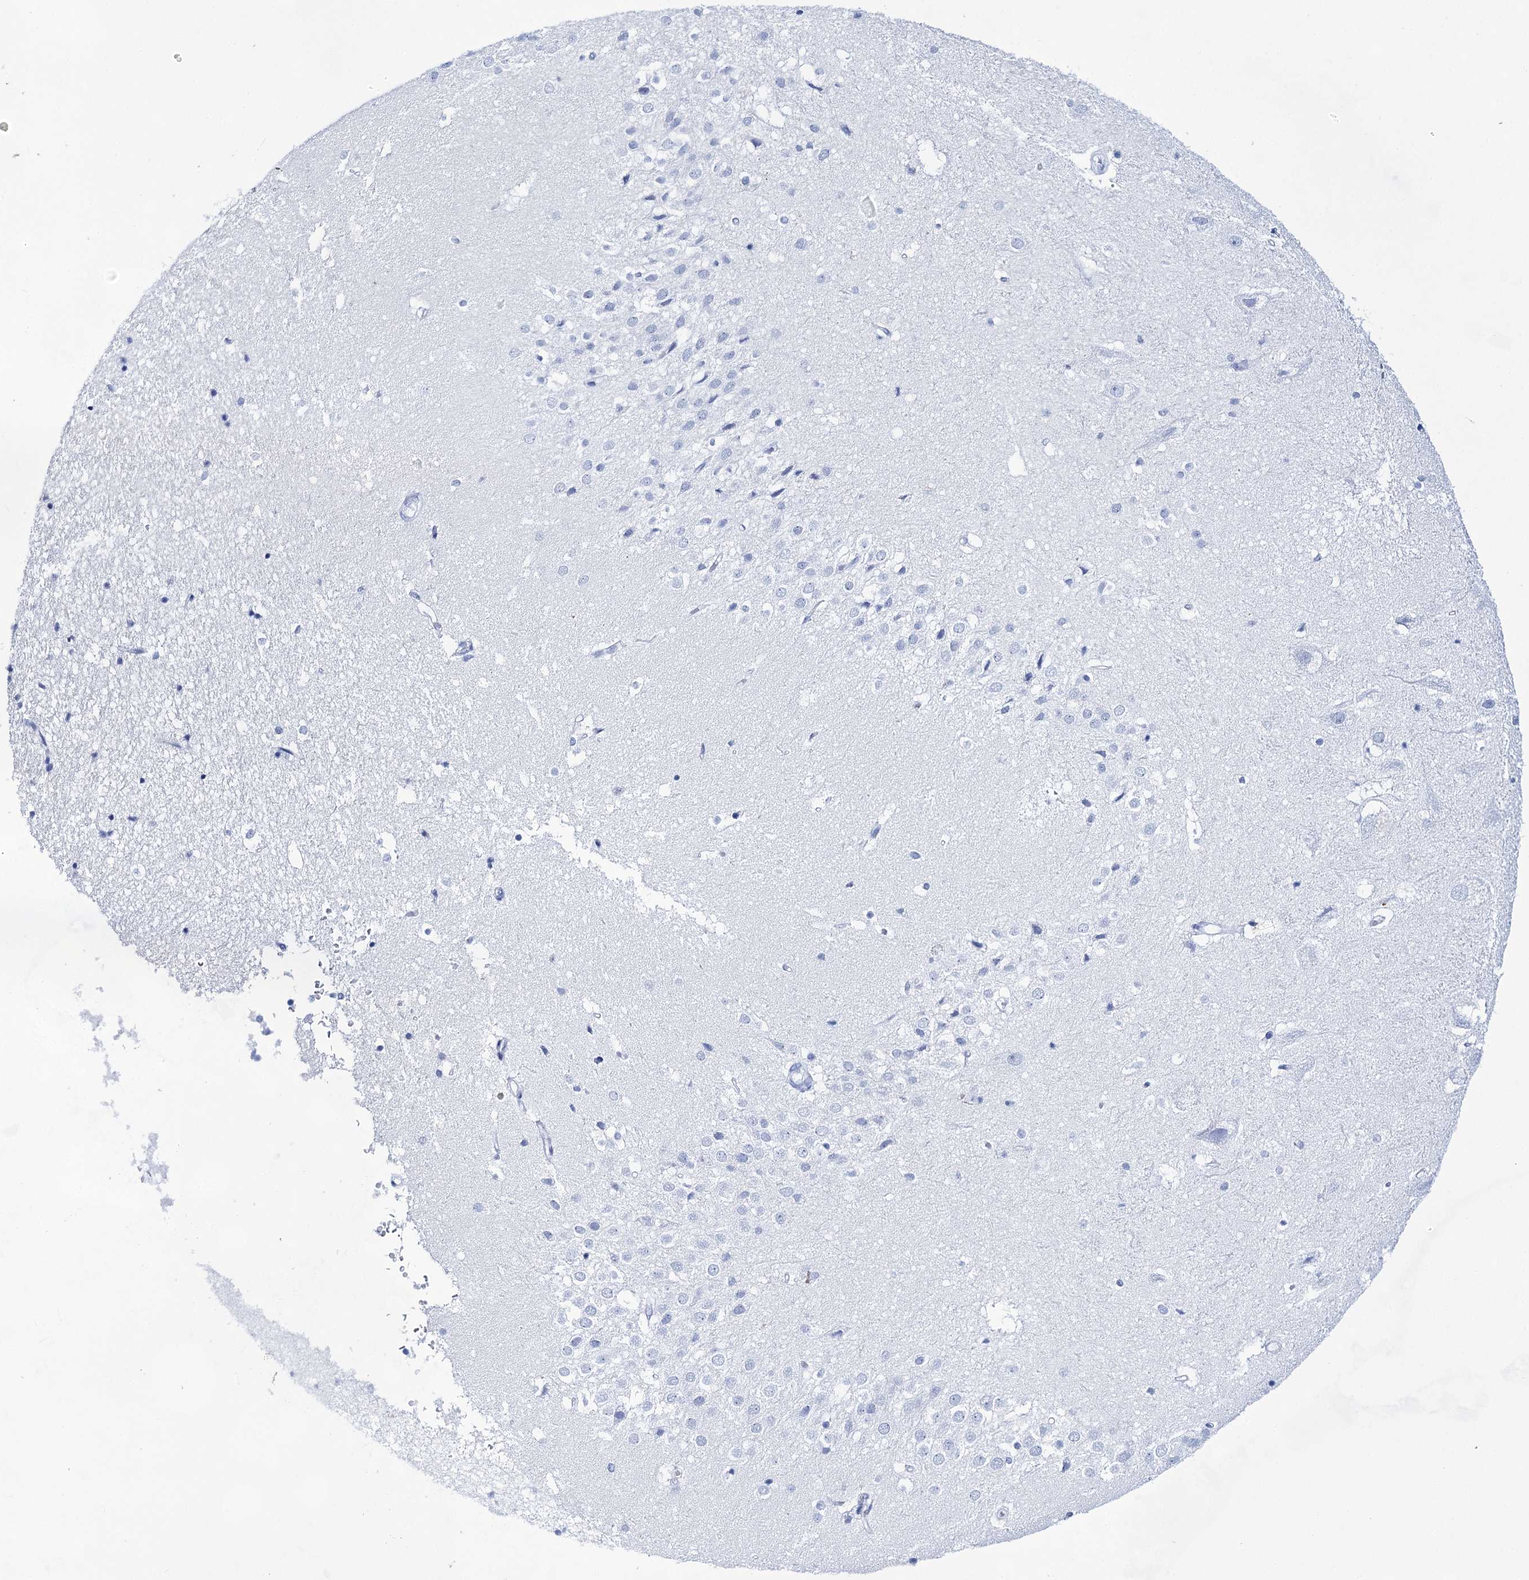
{"staining": {"intensity": "negative", "quantity": "none", "location": "none"}, "tissue": "hippocampus", "cell_type": "Glial cells", "image_type": "normal", "snomed": [{"axis": "morphology", "description": "Normal tissue, NOS"}, {"axis": "topography", "description": "Hippocampus"}], "caption": "Human hippocampus stained for a protein using immunohistochemistry (IHC) demonstrates no expression in glial cells.", "gene": "LALBA", "patient": {"sex": "female", "age": 52}}